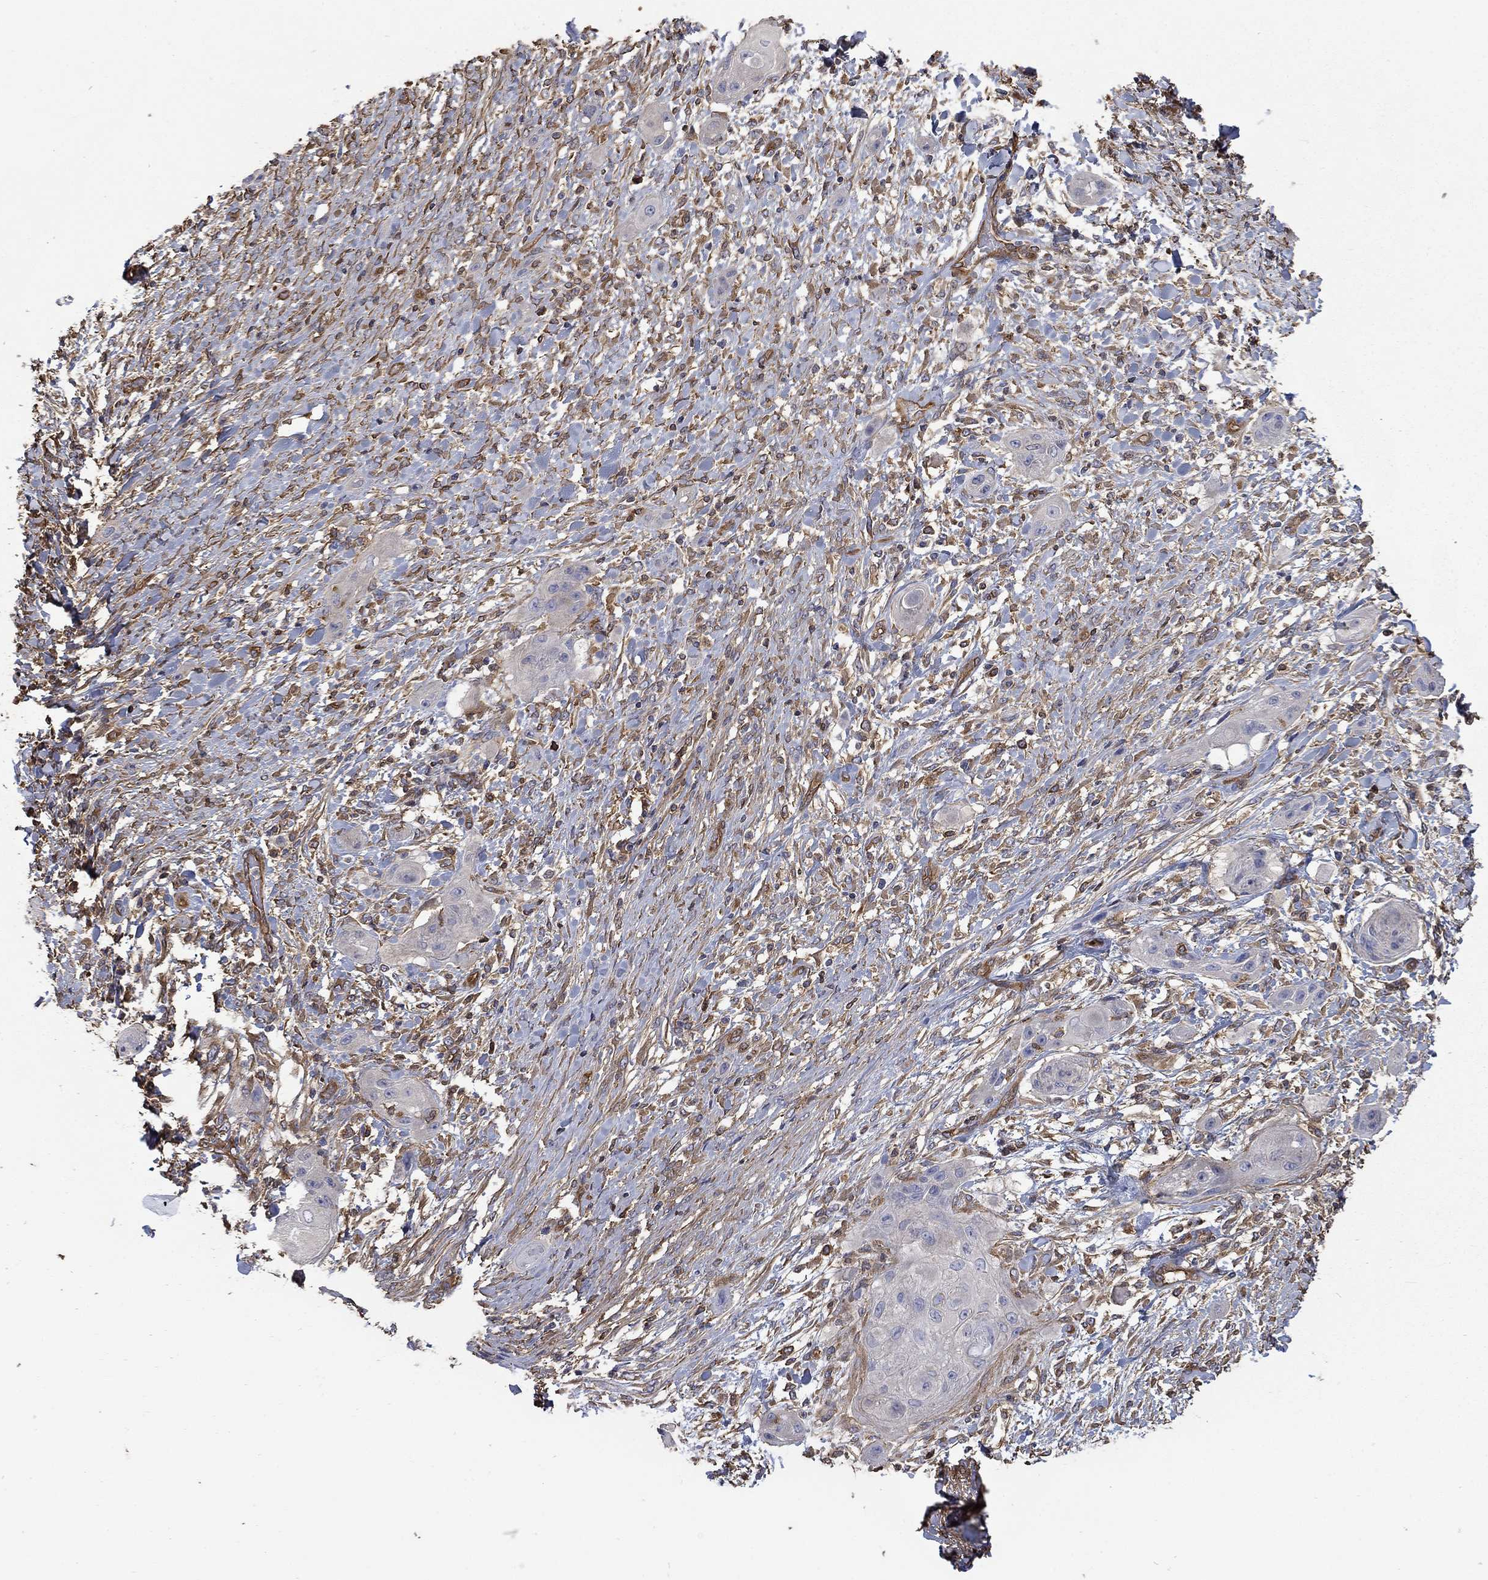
{"staining": {"intensity": "negative", "quantity": "none", "location": "none"}, "tissue": "skin cancer", "cell_type": "Tumor cells", "image_type": "cancer", "snomed": [{"axis": "morphology", "description": "Squamous cell carcinoma, NOS"}, {"axis": "topography", "description": "Skin"}], "caption": "The immunohistochemistry (IHC) photomicrograph has no significant staining in tumor cells of skin cancer tissue.", "gene": "DPYSL2", "patient": {"sex": "male", "age": 62}}